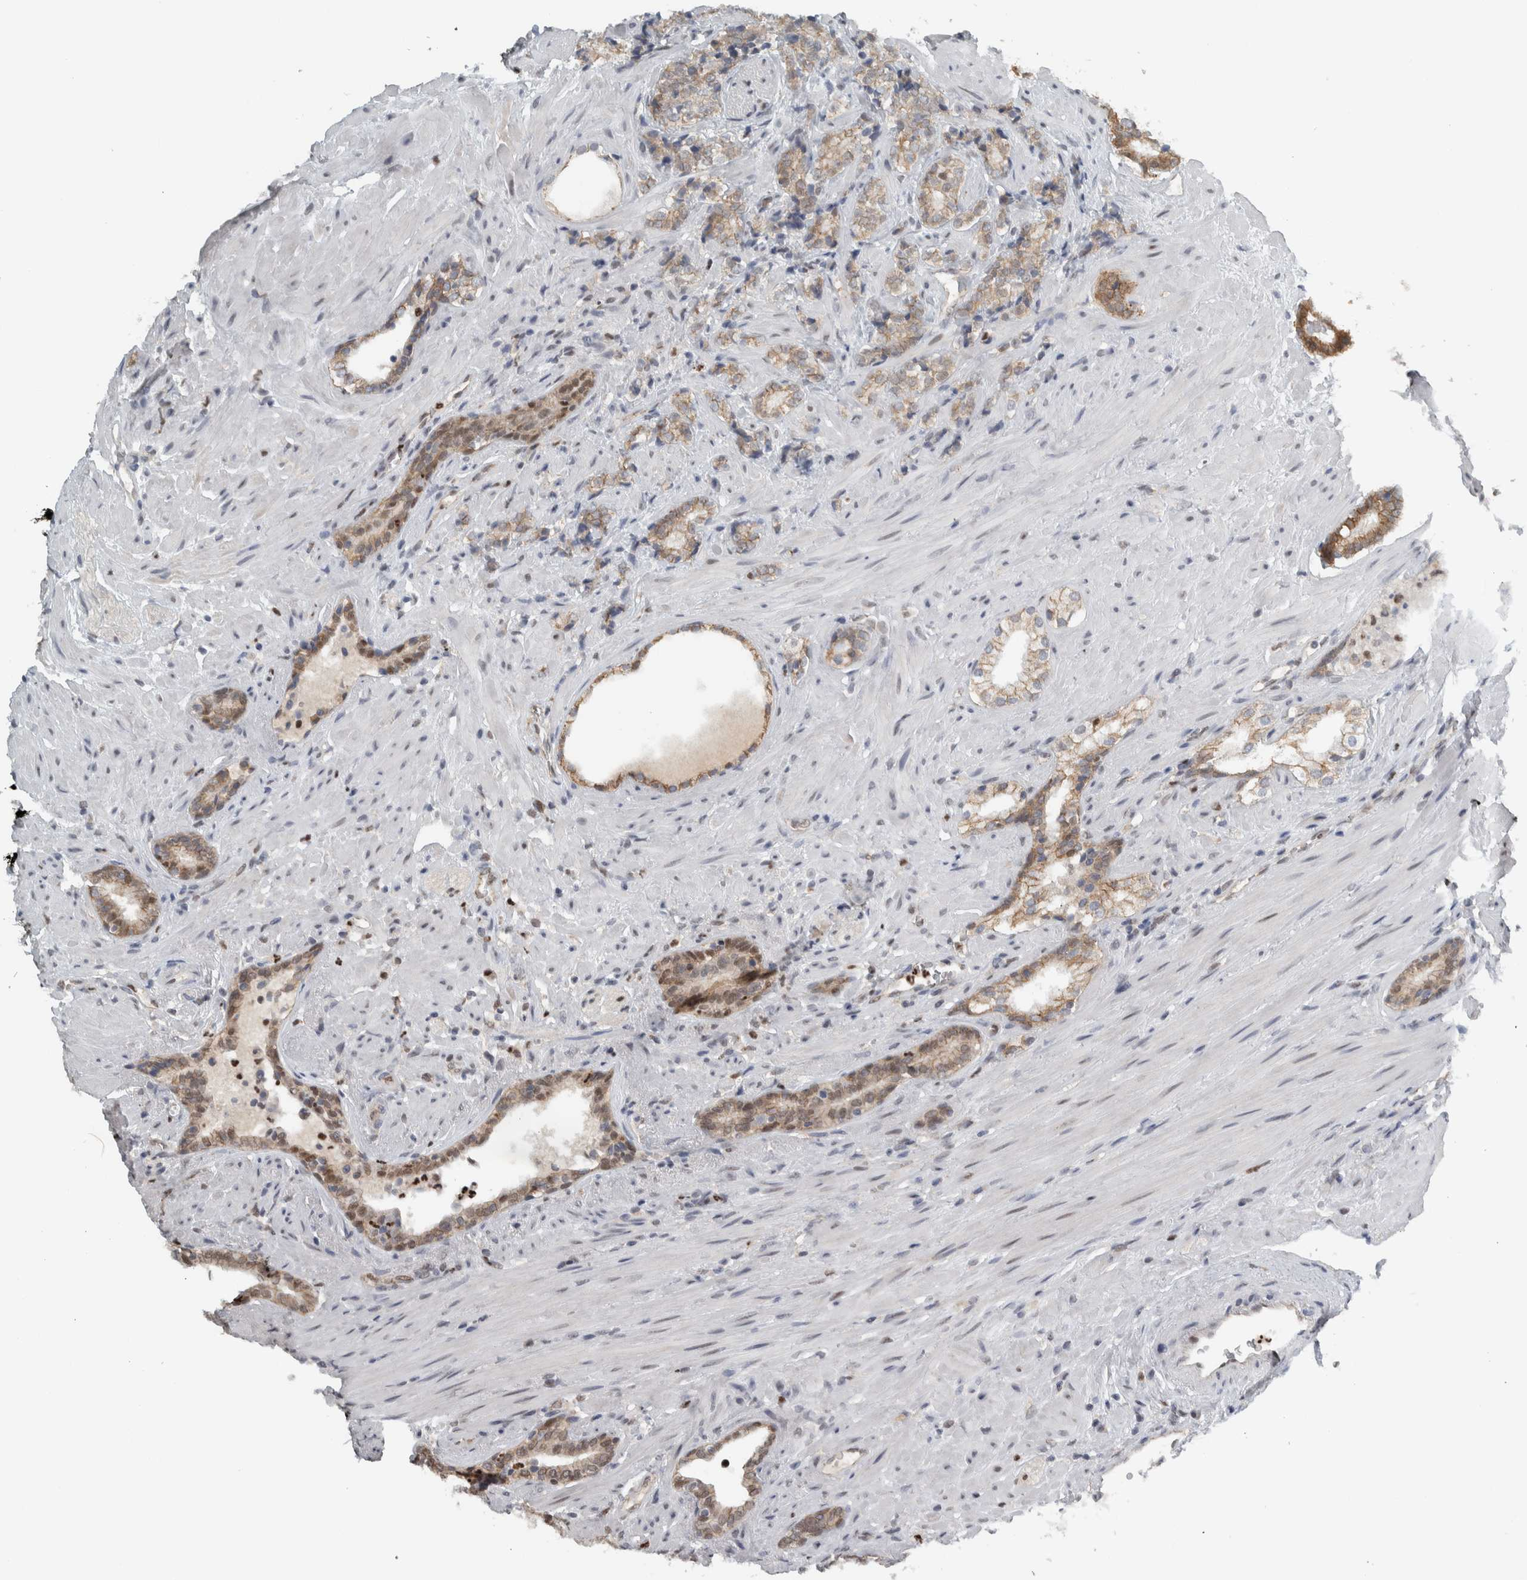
{"staining": {"intensity": "moderate", "quantity": ">75%", "location": "cytoplasmic/membranous,nuclear"}, "tissue": "prostate cancer", "cell_type": "Tumor cells", "image_type": "cancer", "snomed": [{"axis": "morphology", "description": "Adenocarcinoma, High grade"}, {"axis": "topography", "description": "Prostate"}], "caption": "Immunohistochemical staining of prostate cancer (adenocarcinoma (high-grade)) reveals medium levels of moderate cytoplasmic/membranous and nuclear positivity in approximately >75% of tumor cells.", "gene": "ADPRM", "patient": {"sex": "male", "age": 71}}